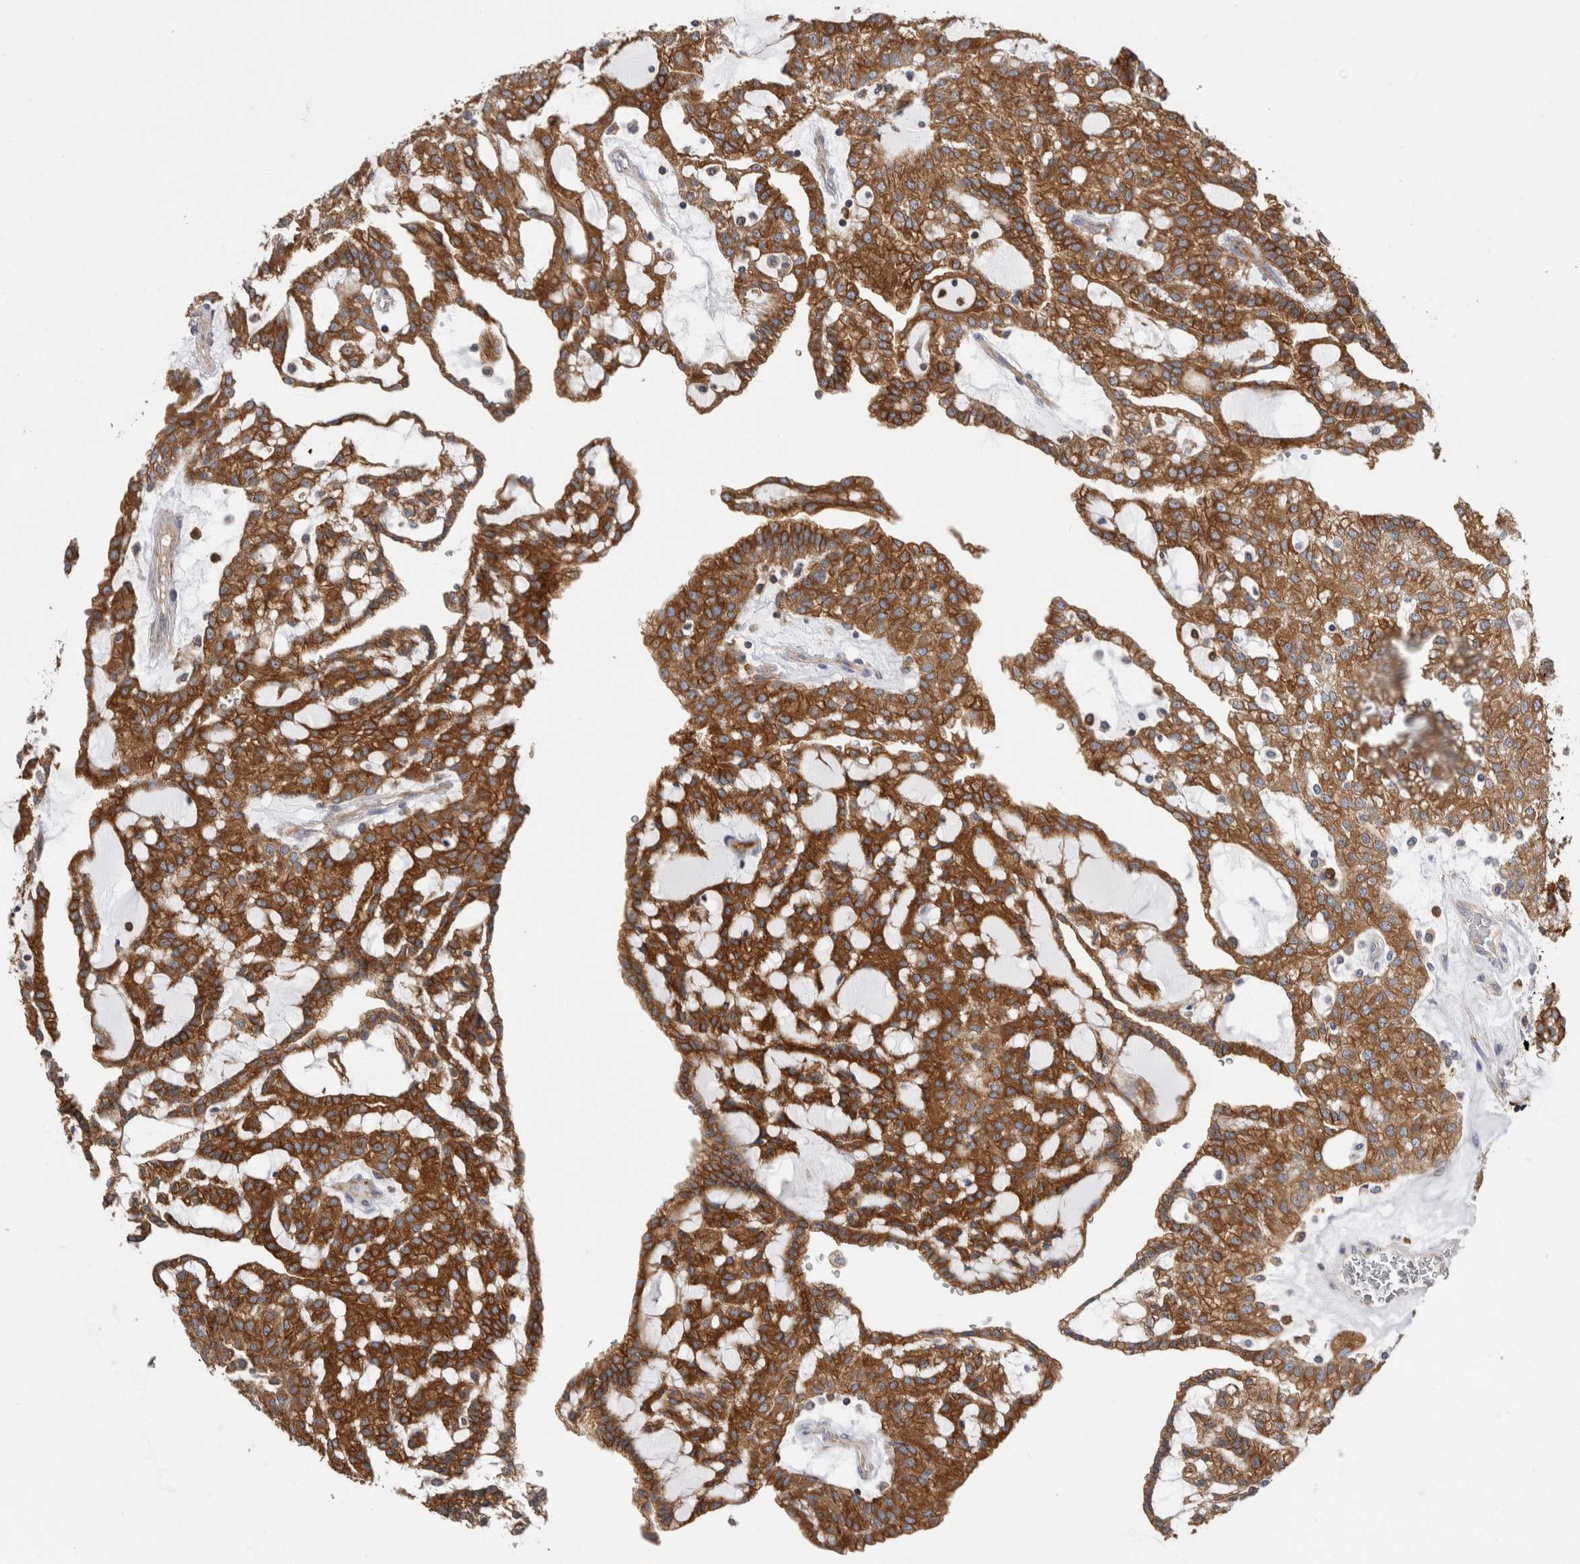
{"staining": {"intensity": "strong", "quantity": ">75%", "location": "cytoplasmic/membranous"}, "tissue": "renal cancer", "cell_type": "Tumor cells", "image_type": "cancer", "snomed": [{"axis": "morphology", "description": "Adenocarcinoma, NOS"}, {"axis": "topography", "description": "Kidney"}], "caption": "This micrograph reveals renal cancer (adenocarcinoma) stained with IHC to label a protein in brown. The cytoplasmic/membranous of tumor cells show strong positivity for the protein. Nuclei are counter-stained blue.", "gene": "RAB11FIP1", "patient": {"sex": "male", "age": 63}}